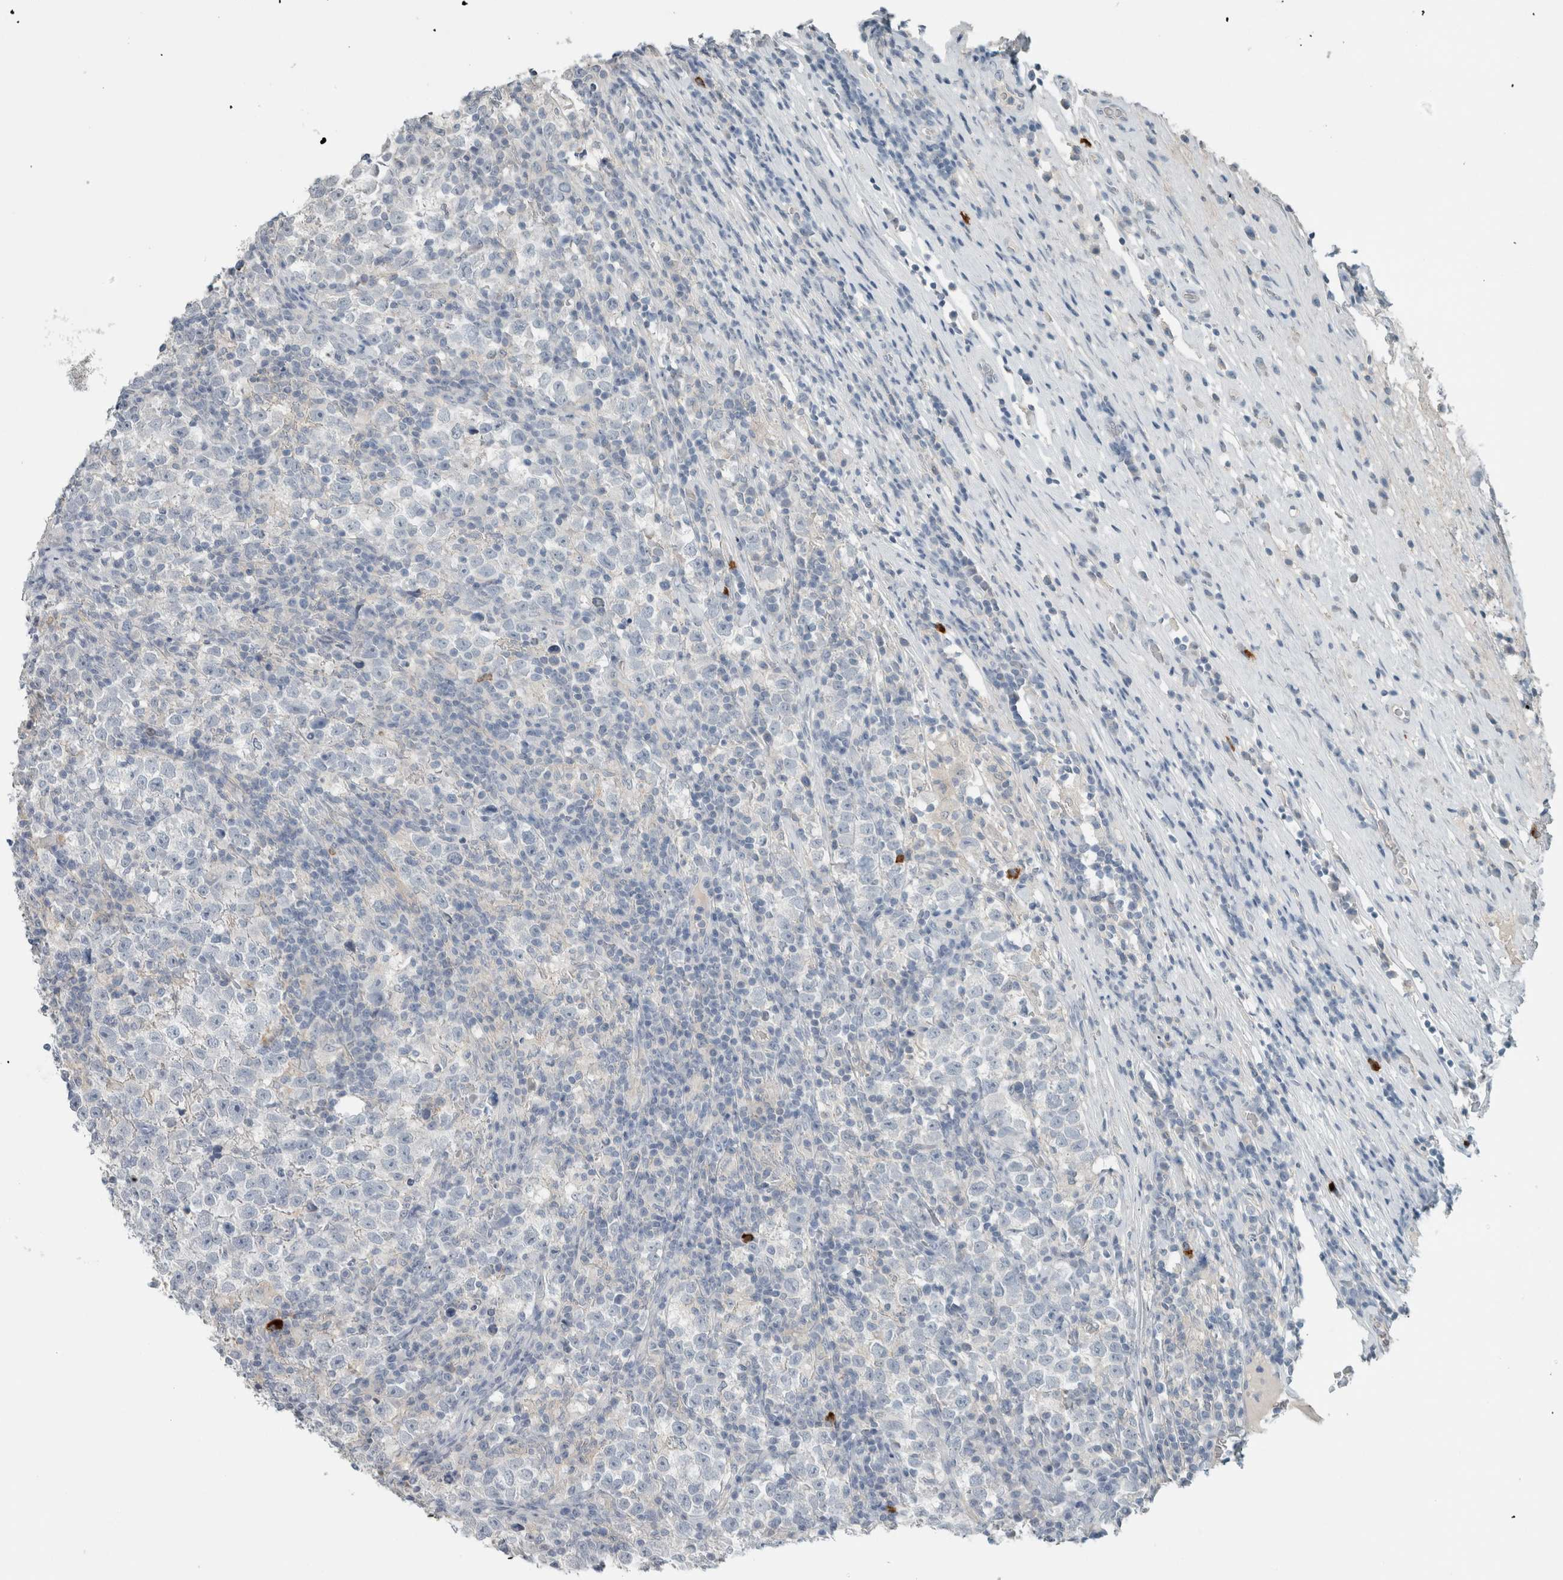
{"staining": {"intensity": "negative", "quantity": "none", "location": "none"}, "tissue": "testis cancer", "cell_type": "Tumor cells", "image_type": "cancer", "snomed": [{"axis": "morphology", "description": "Normal tissue, NOS"}, {"axis": "morphology", "description": "Seminoma, NOS"}, {"axis": "topography", "description": "Testis"}], "caption": "Tumor cells show no significant protein expression in testis cancer (seminoma).", "gene": "SCIN", "patient": {"sex": "male", "age": 43}}